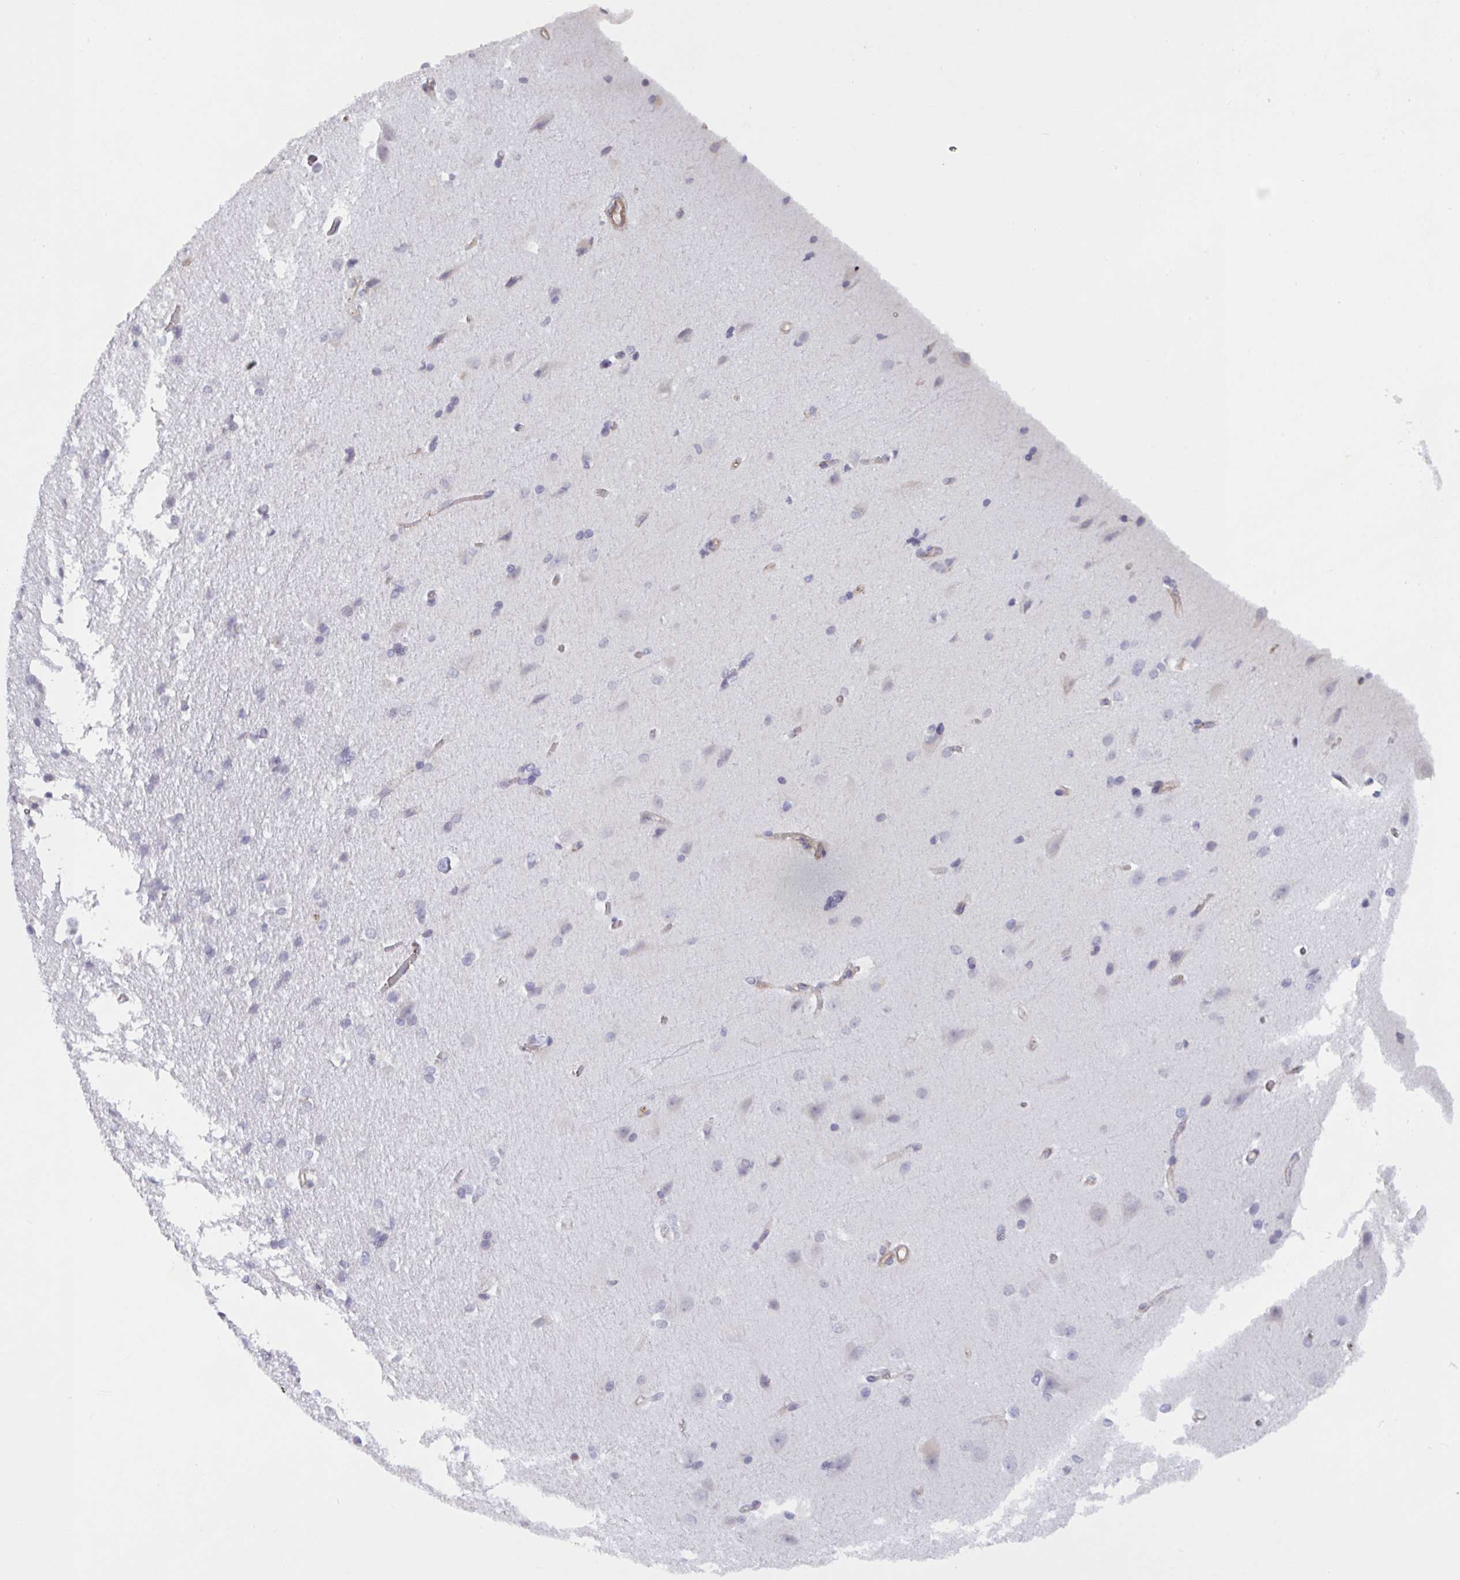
{"staining": {"intensity": "moderate", "quantity": "25%-75%", "location": "cytoplasmic/membranous"}, "tissue": "cerebral cortex", "cell_type": "Endothelial cells", "image_type": "normal", "snomed": [{"axis": "morphology", "description": "Normal tissue, NOS"}, {"axis": "topography", "description": "Cerebral cortex"}], "caption": "Approximately 25%-75% of endothelial cells in benign cerebral cortex display moderate cytoplasmic/membranous protein staining as visualized by brown immunohistochemical staining.", "gene": "SHISA7", "patient": {"sex": "male", "age": 37}}